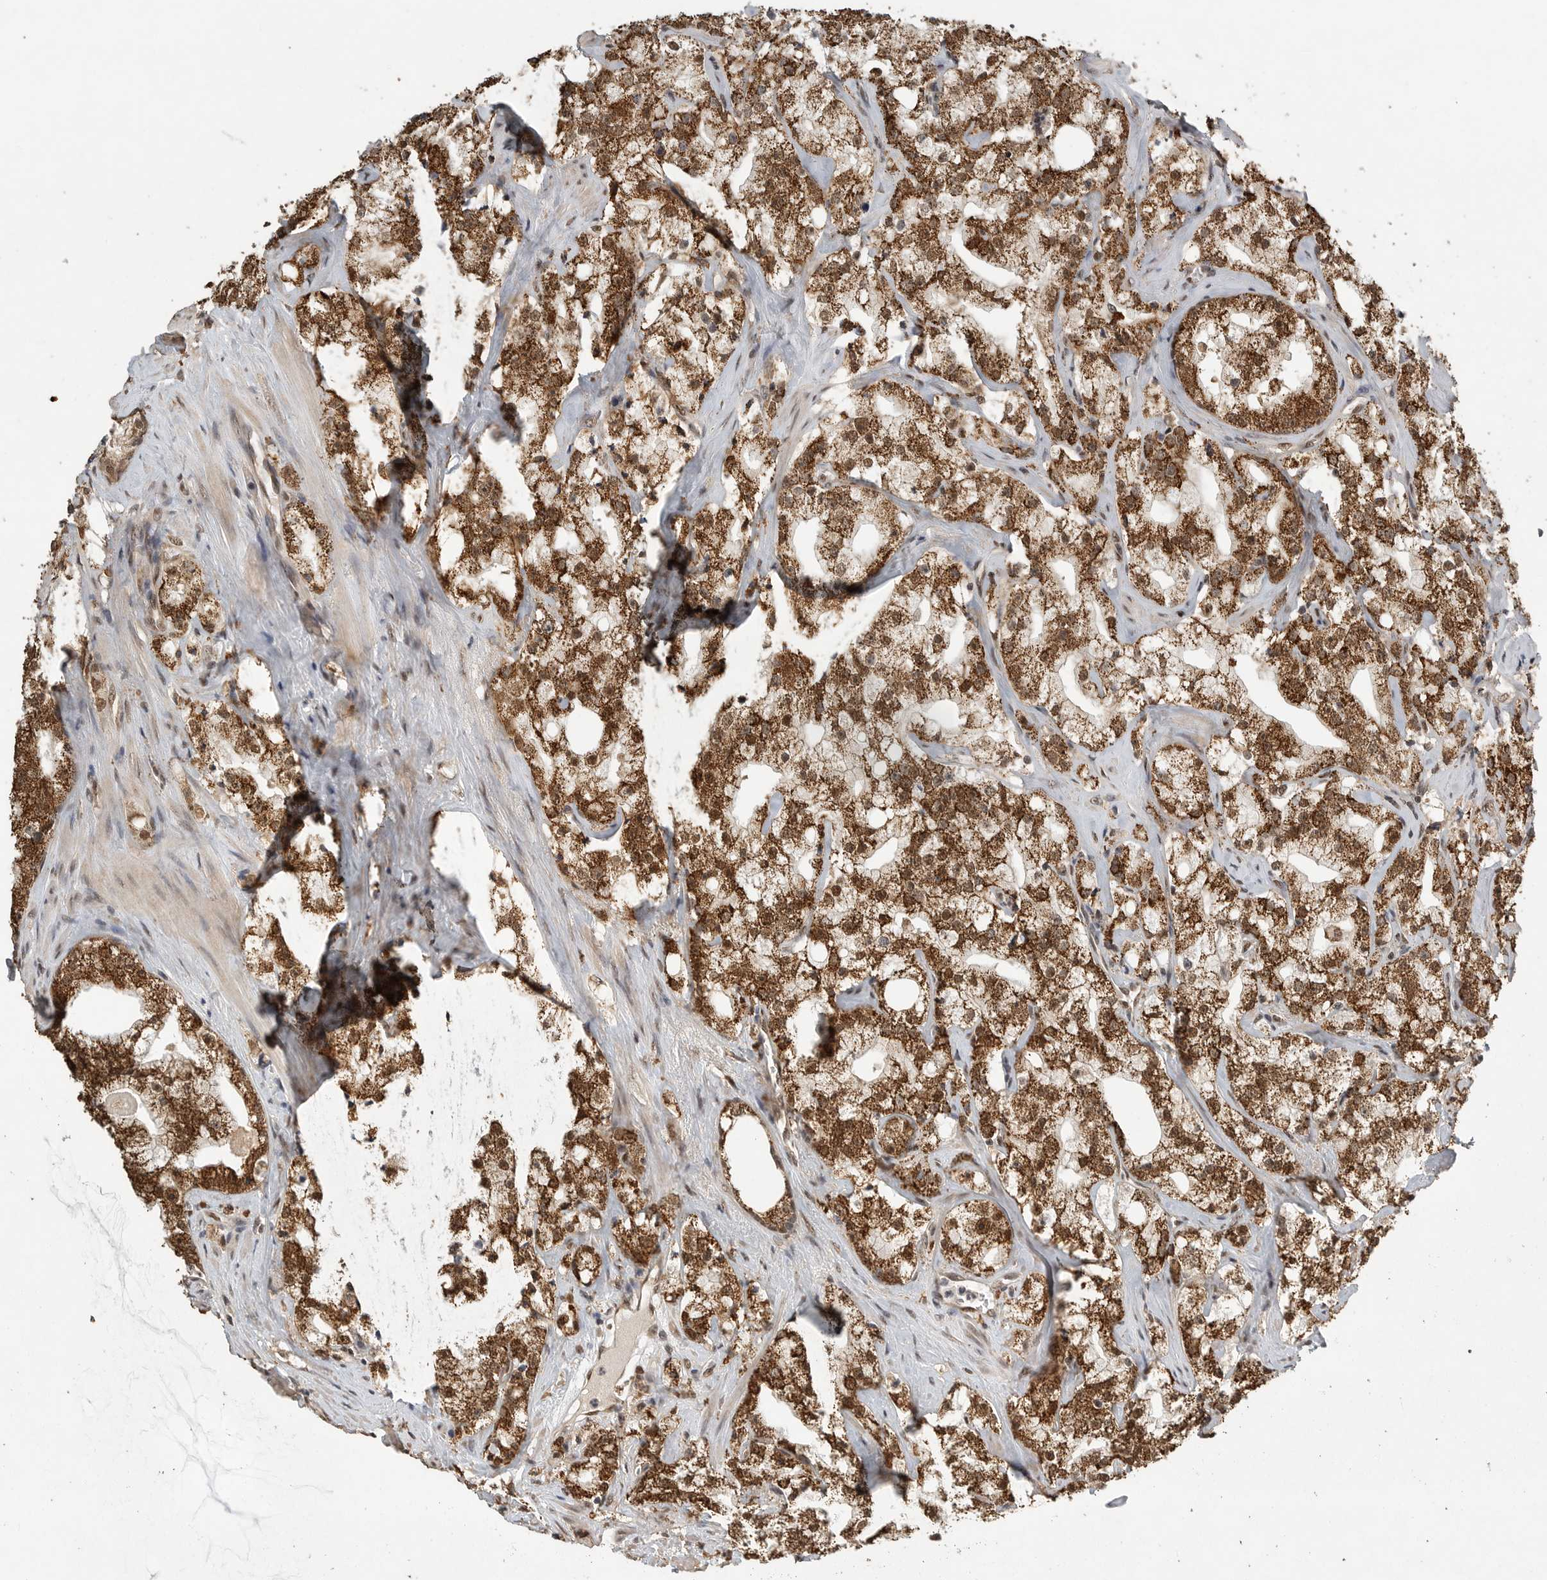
{"staining": {"intensity": "moderate", "quantity": ">75%", "location": "cytoplasmic/membranous,nuclear"}, "tissue": "prostate cancer", "cell_type": "Tumor cells", "image_type": "cancer", "snomed": [{"axis": "morphology", "description": "Adenocarcinoma, High grade"}, {"axis": "topography", "description": "Prostate"}], "caption": "Immunohistochemistry histopathology image of human adenocarcinoma (high-grade) (prostate) stained for a protein (brown), which shows medium levels of moderate cytoplasmic/membranous and nuclear staining in about >75% of tumor cells.", "gene": "DFFA", "patient": {"sex": "male", "age": 64}}